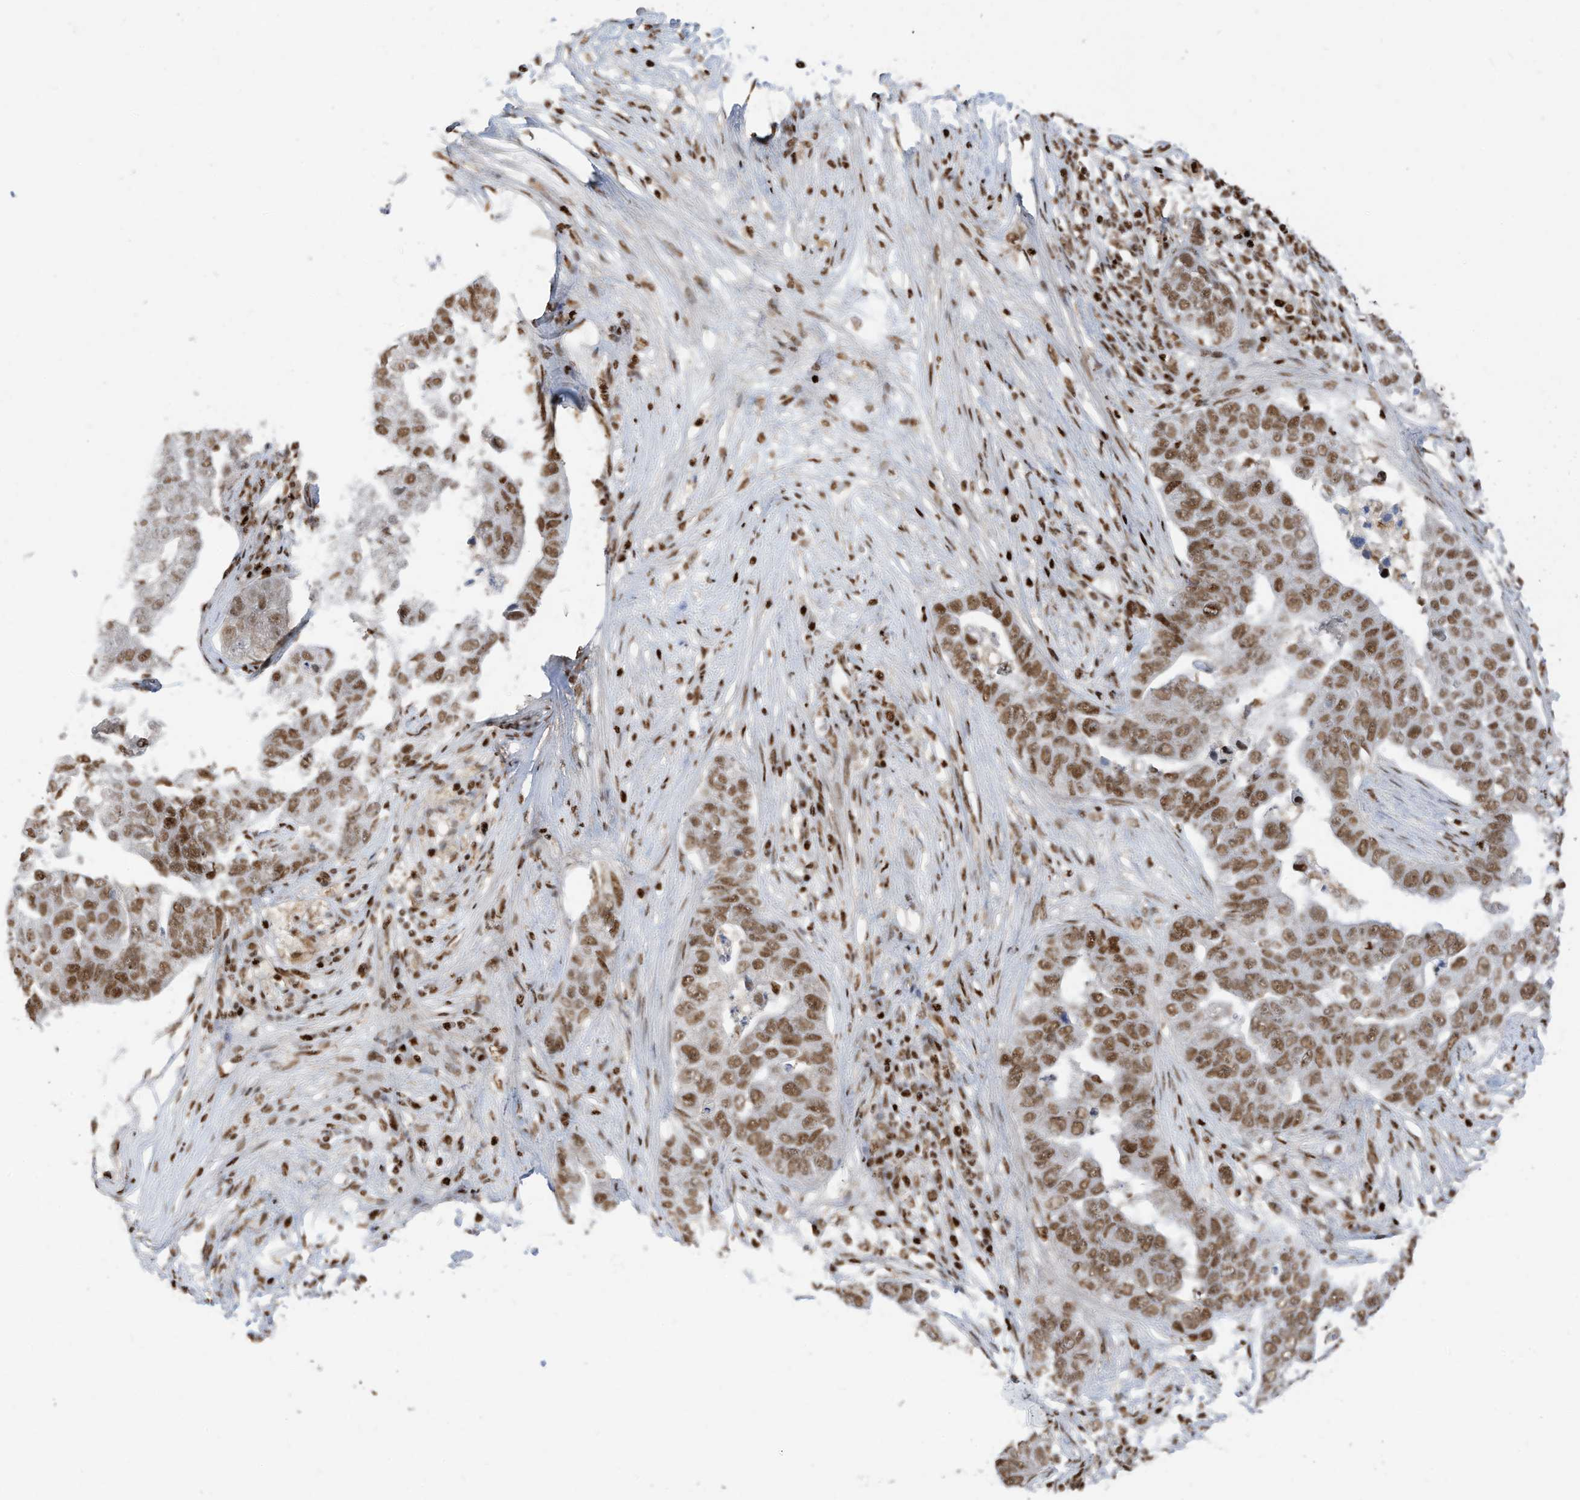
{"staining": {"intensity": "moderate", "quantity": ">75%", "location": "nuclear"}, "tissue": "pancreatic cancer", "cell_type": "Tumor cells", "image_type": "cancer", "snomed": [{"axis": "morphology", "description": "Adenocarcinoma, NOS"}, {"axis": "topography", "description": "Pancreas"}], "caption": "Moderate nuclear expression for a protein is present in approximately >75% of tumor cells of adenocarcinoma (pancreatic) using immunohistochemistry (IHC).", "gene": "SAMD15", "patient": {"sex": "female", "age": 61}}